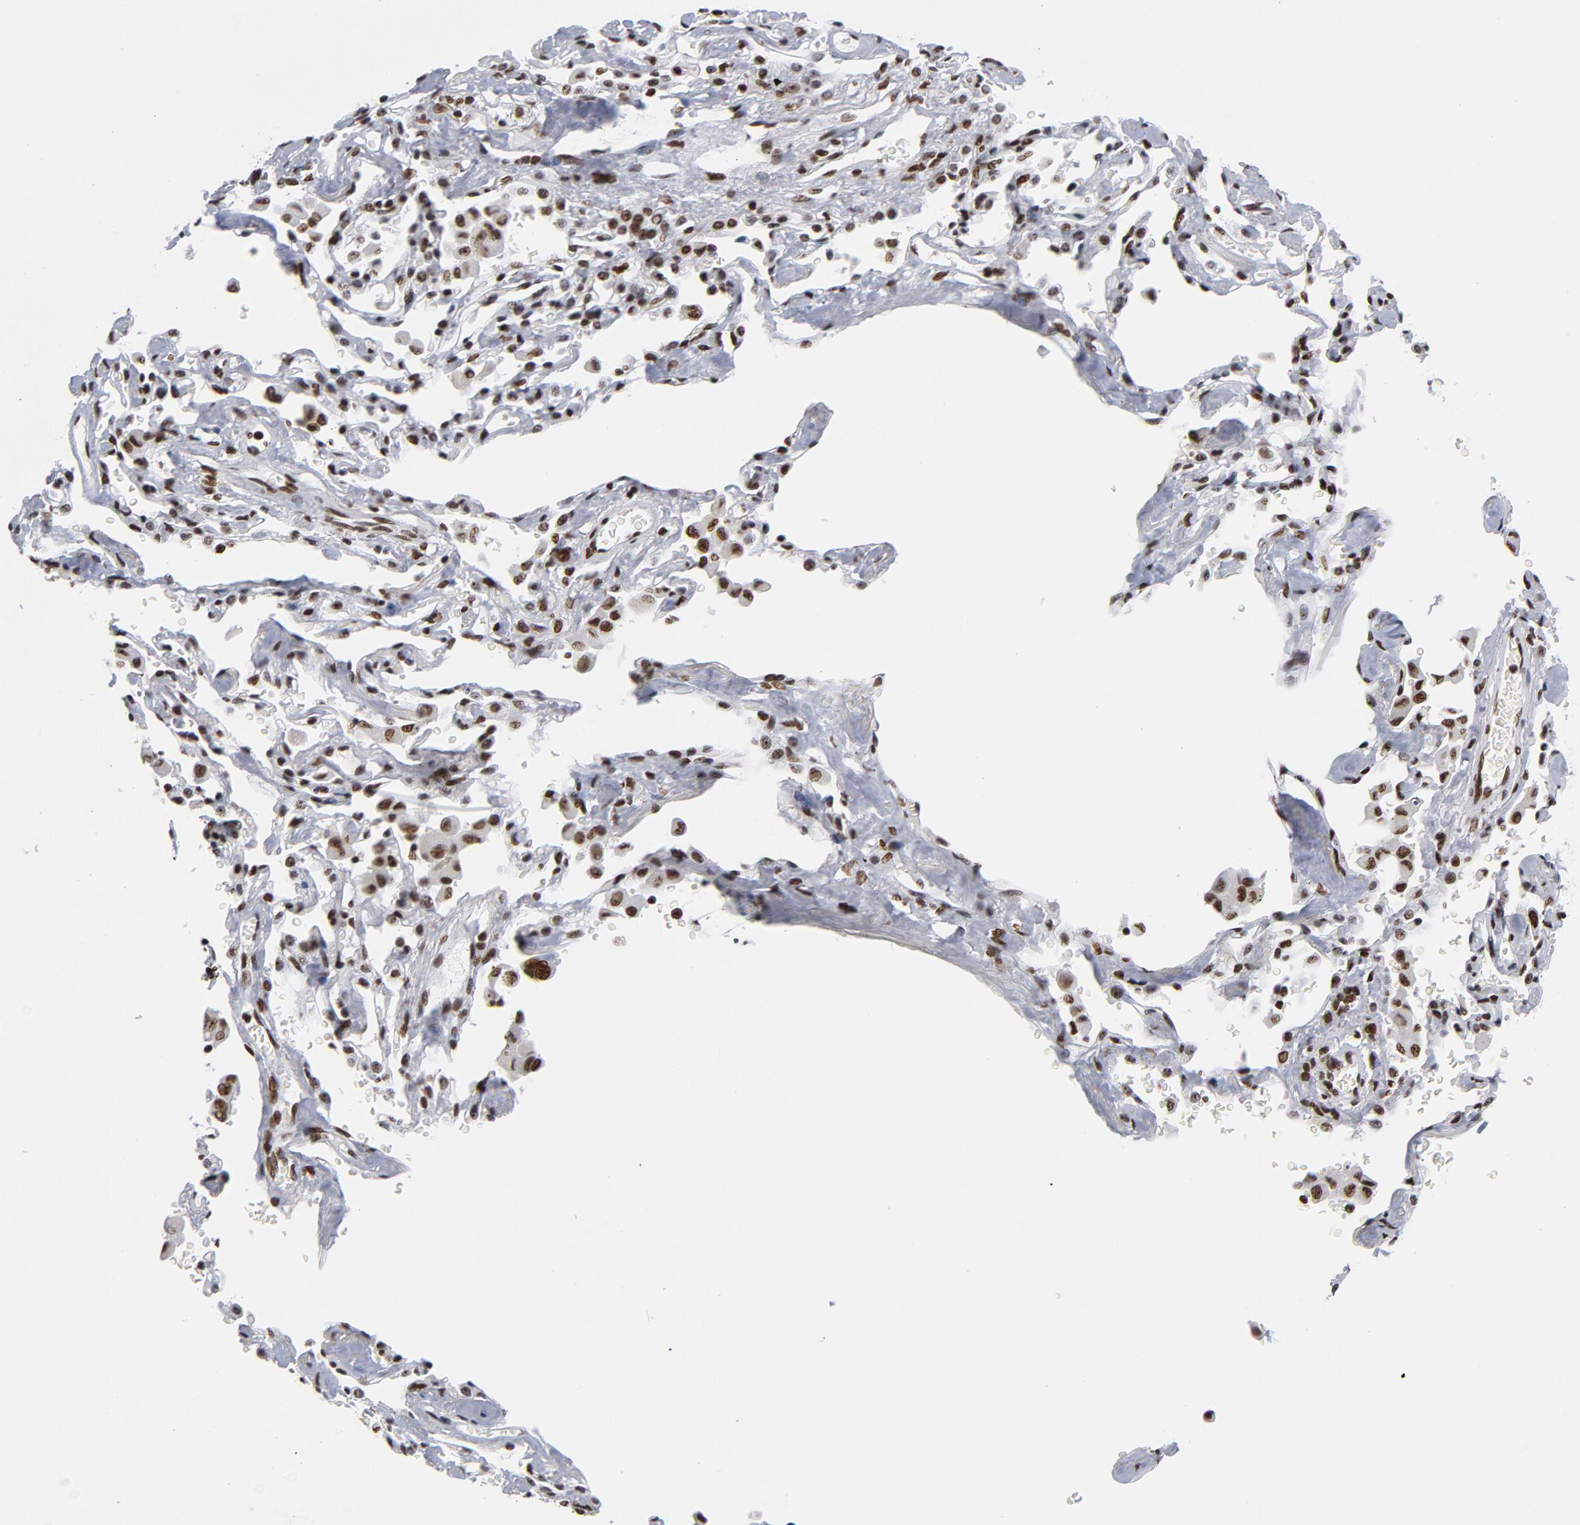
{"staining": {"intensity": "moderate", "quantity": ">75%", "location": "nuclear"}, "tissue": "lung cancer", "cell_type": "Tumor cells", "image_type": "cancer", "snomed": [{"axis": "morphology", "description": "Adenocarcinoma, NOS"}, {"axis": "topography", "description": "Lung"}], "caption": "High-power microscopy captured an immunohistochemistry (IHC) image of lung adenocarcinoma, revealing moderate nuclear expression in approximately >75% of tumor cells. Using DAB (brown) and hematoxylin (blue) stains, captured at high magnification using brightfield microscopy.", "gene": "TOP2B", "patient": {"sex": "female", "age": 64}}